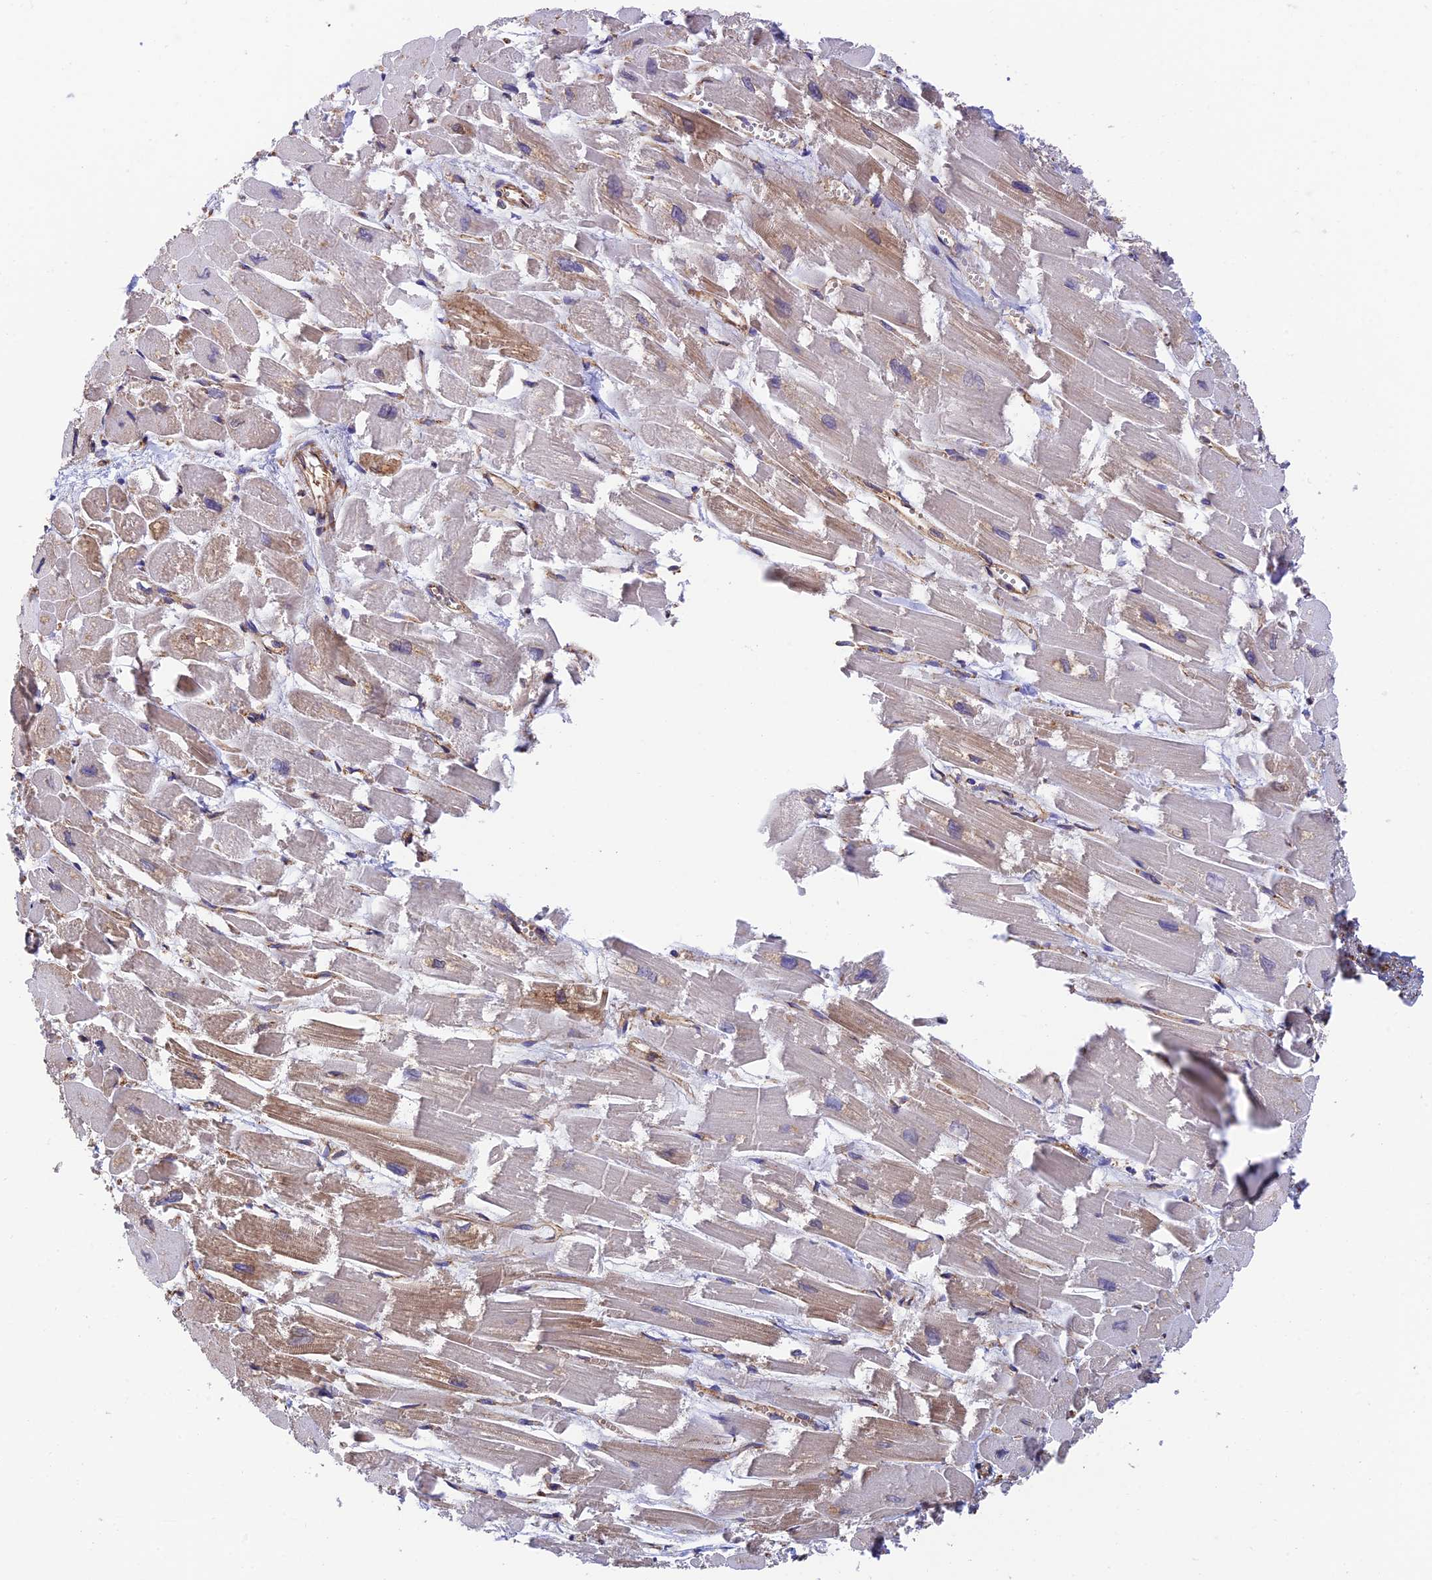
{"staining": {"intensity": "moderate", "quantity": "25%-75%", "location": "cytoplasmic/membranous"}, "tissue": "heart muscle", "cell_type": "Cardiomyocytes", "image_type": "normal", "snomed": [{"axis": "morphology", "description": "Normal tissue, NOS"}, {"axis": "topography", "description": "Heart"}], "caption": "This photomicrograph shows immunohistochemistry staining of unremarkable heart muscle, with medium moderate cytoplasmic/membranous staining in about 25%-75% of cardiomyocytes.", "gene": "DCTN2", "patient": {"sex": "male", "age": 54}}